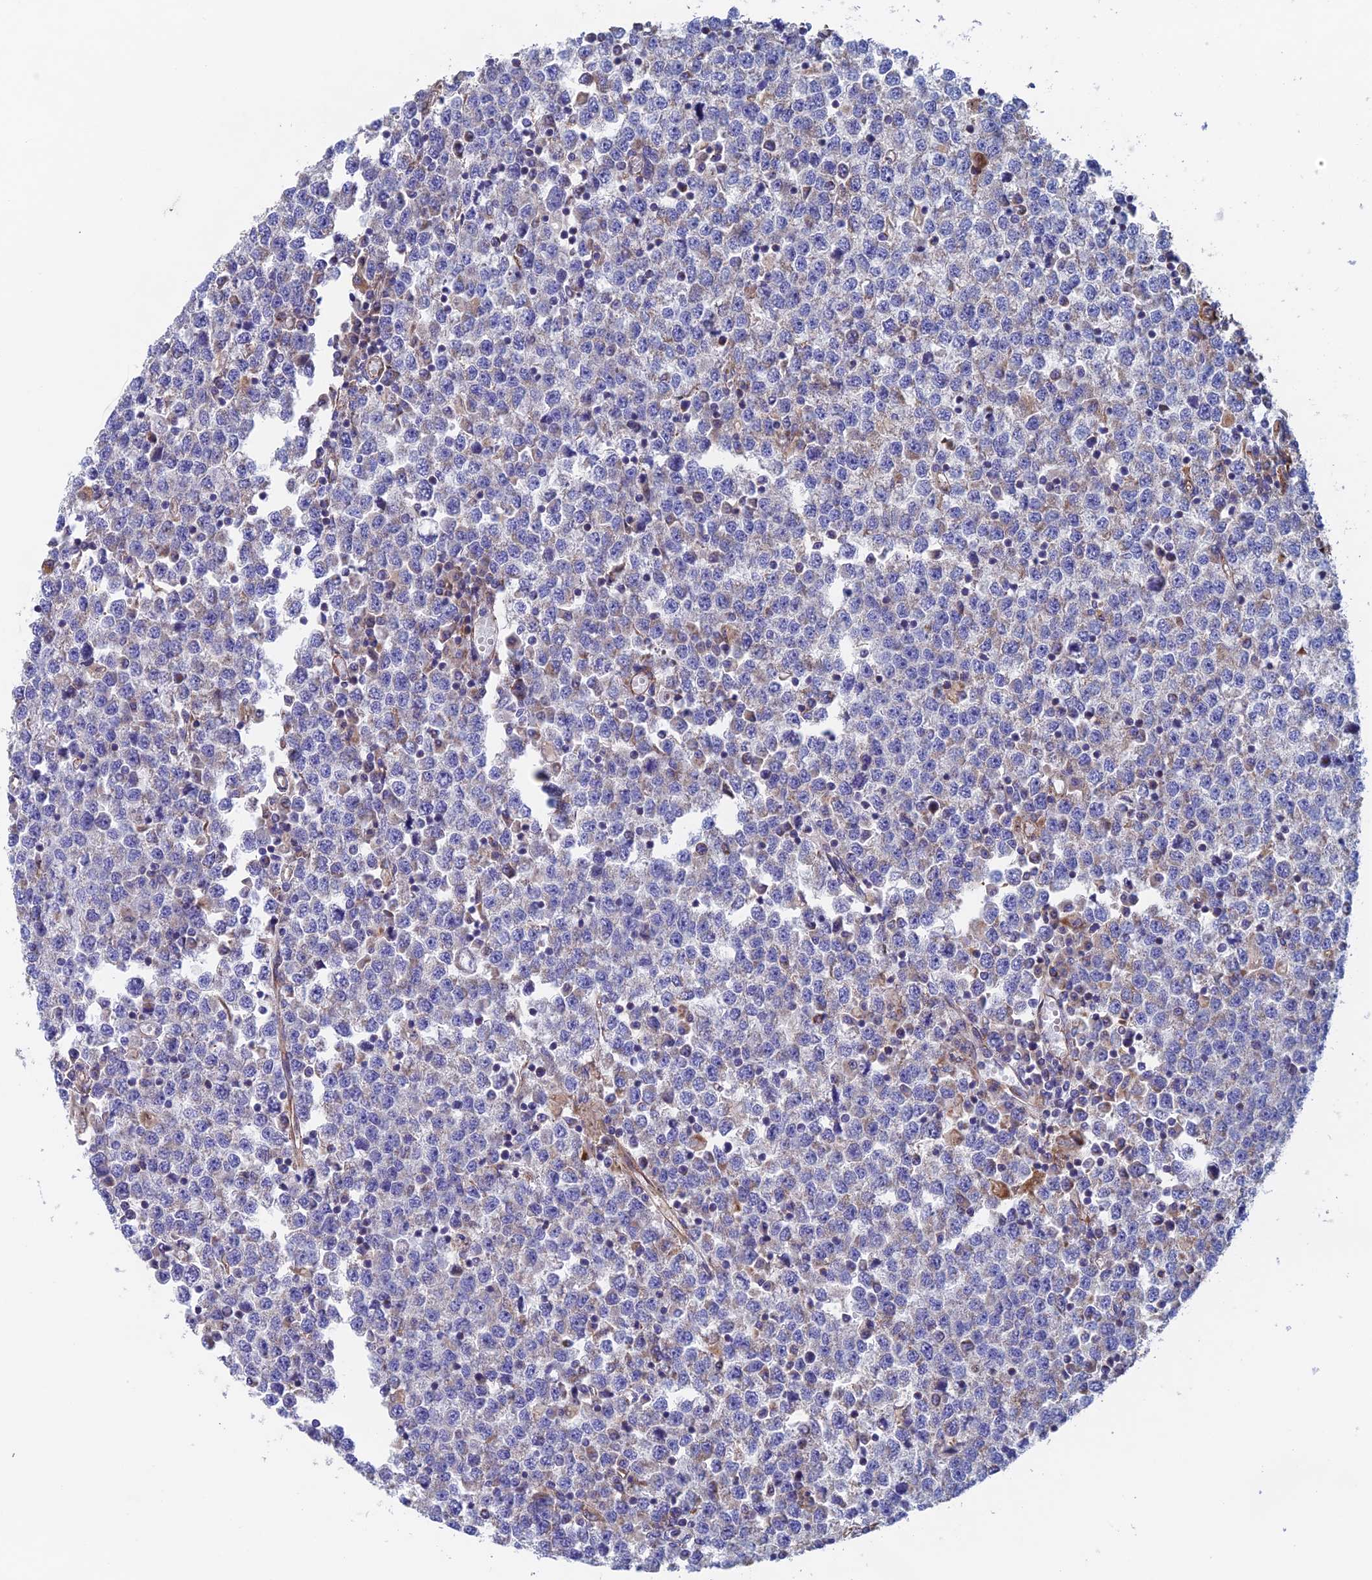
{"staining": {"intensity": "weak", "quantity": "<25%", "location": "cytoplasmic/membranous"}, "tissue": "testis cancer", "cell_type": "Tumor cells", "image_type": "cancer", "snomed": [{"axis": "morphology", "description": "Seminoma, NOS"}, {"axis": "topography", "description": "Testis"}], "caption": "Testis seminoma was stained to show a protein in brown. There is no significant staining in tumor cells.", "gene": "MRPL1", "patient": {"sex": "male", "age": 65}}